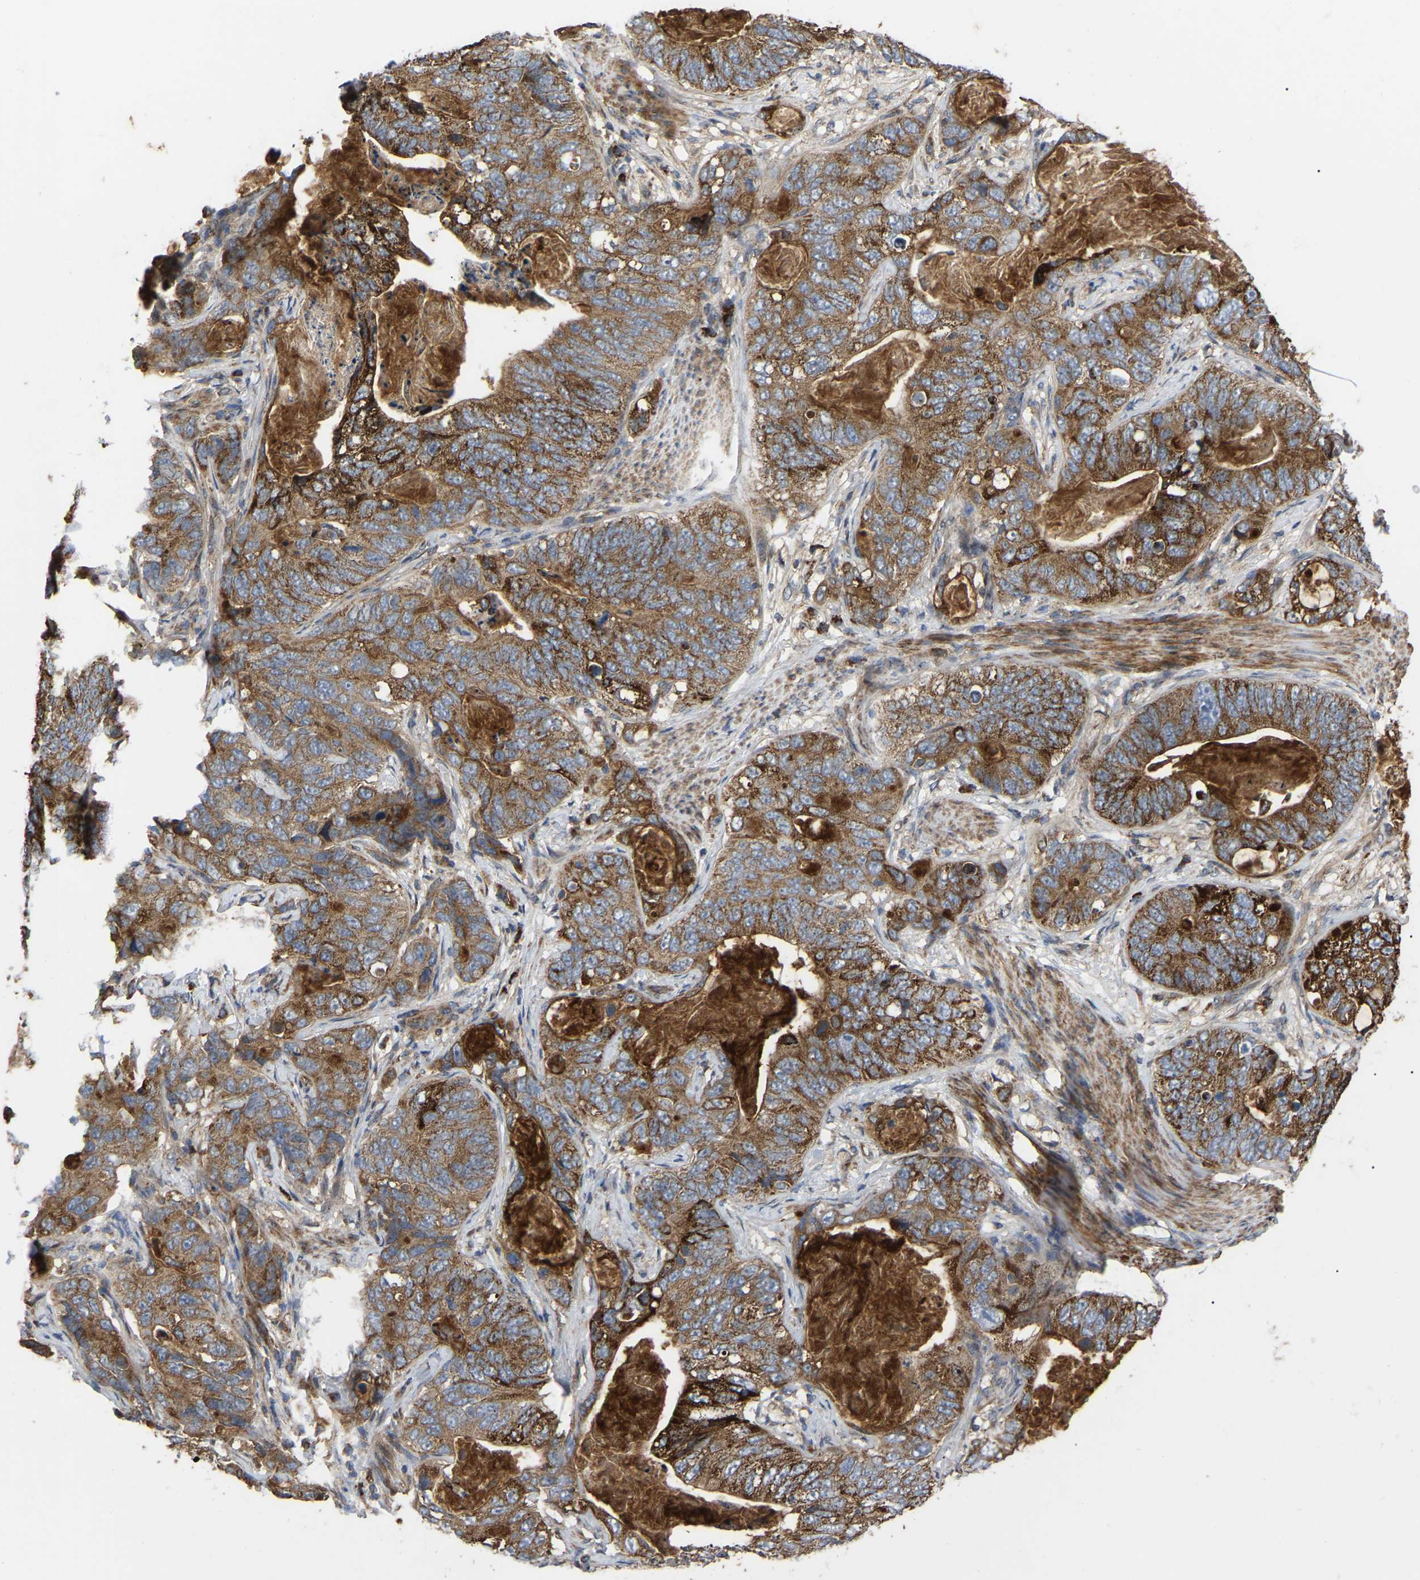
{"staining": {"intensity": "strong", "quantity": "25%-75%", "location": "cytoplasmic/membranous"}, "tissue": "stomach cancer", "cell_type": "Tumor cells", "image_type": "cancer", "snomed": [{"axis": "morphology", "description": "Normal tissue, NOS"}, {"axis": "morphology", "description": "Adenocarcinoma, NOS"}, {"axis": "topography", "description": "Stomach"}], "caption": "Immunohistochemical staining of stomach cancer (adenocarcinoma) displays high levels of strong cytoplasmic/membranous protein positivity in about 25%-75% of tumor cells.", "gene": "GCC1", "patient": {"sex": "female", "age": 89}}